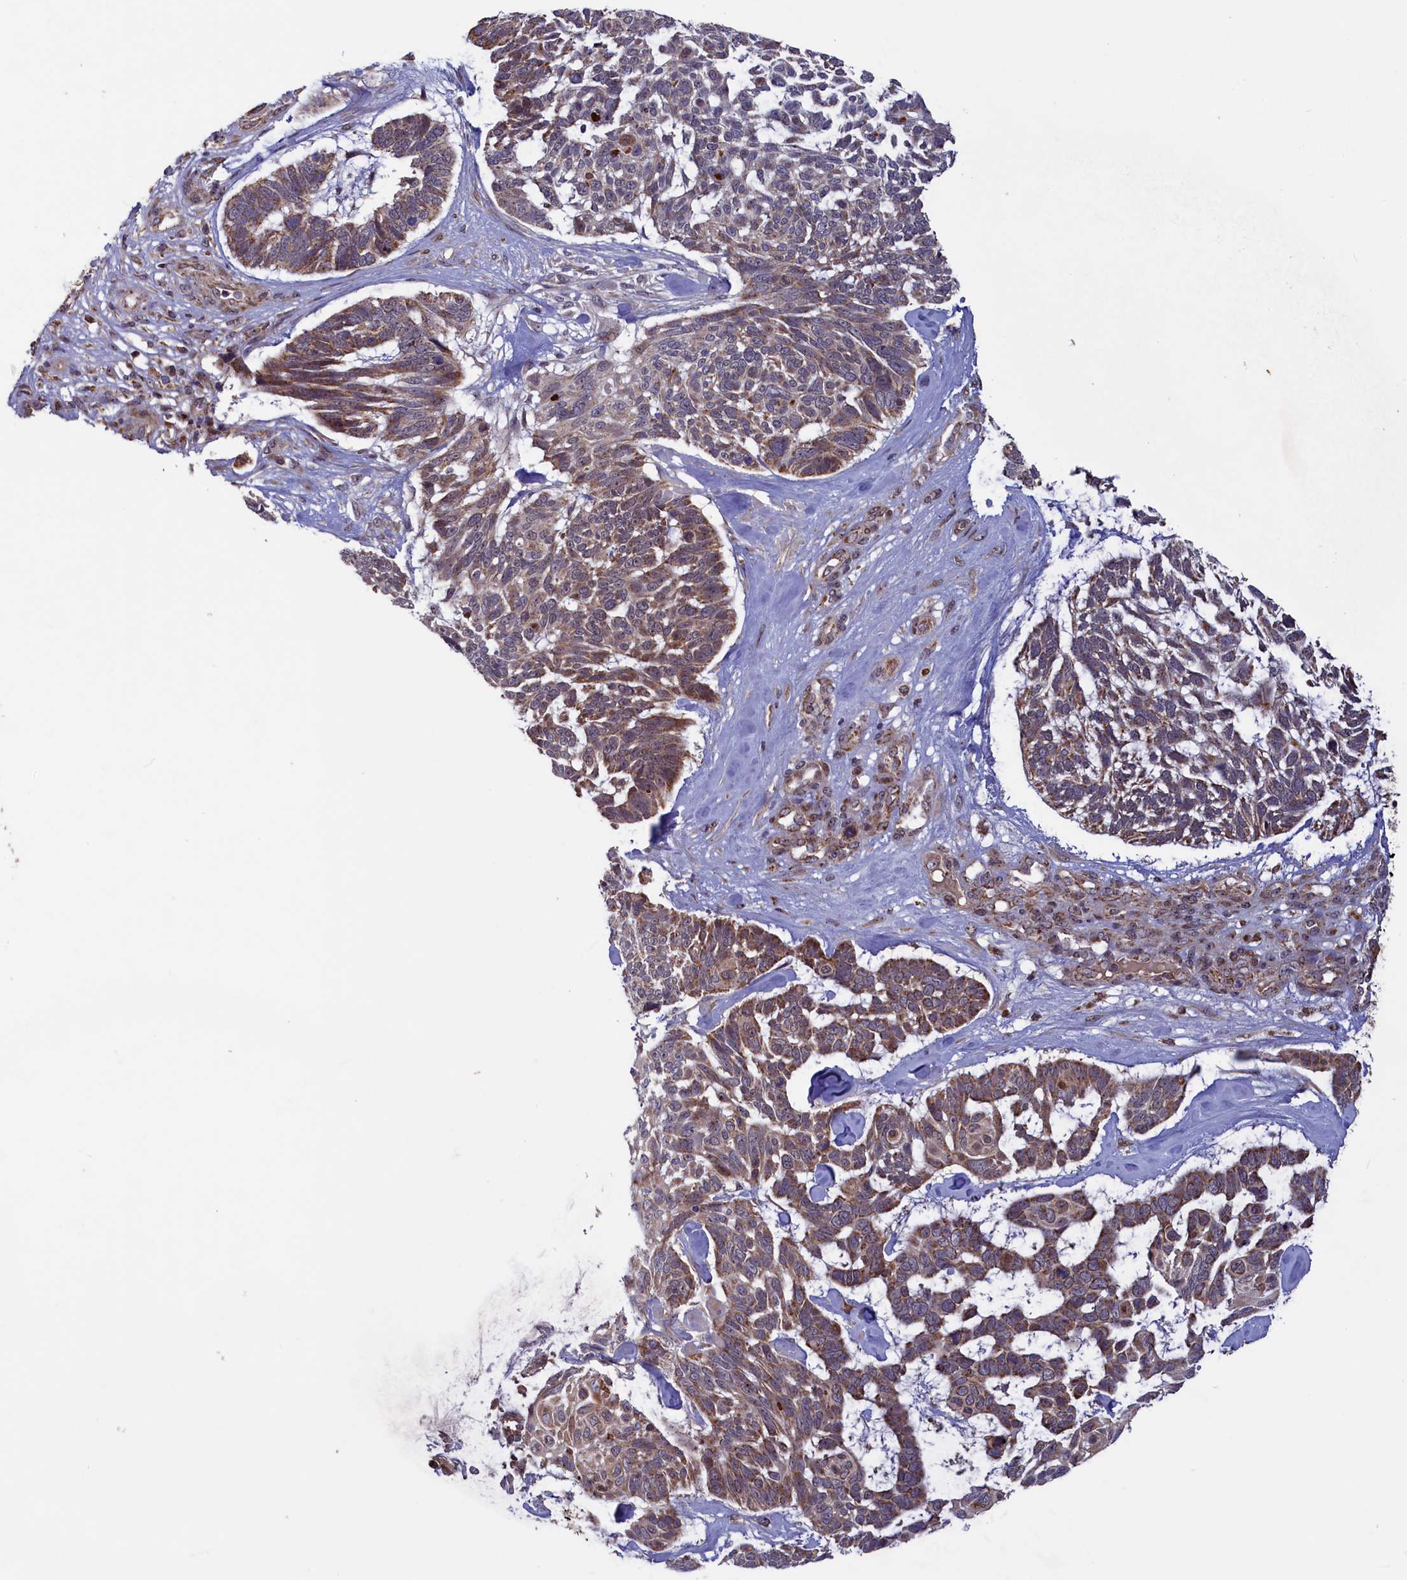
{"staining": {"intensity": "moderate", "quantity": ">75%", "location": "cytoplasmic/membranous"}, "tissue": "skin cancer", "cell_type": "Tumor cells", "image_type": "cancer", "snomed": [{"axis": "morphology", "description": "Basal cell carcinoma"}, {"axis": "topography", "description": "Skin"}], "caption": "Human basal cell carcinoma (skin) stained with a protein marker reveals moderate staining in tumor cells.", "gene": "DUS3L", "patient": {"sex": "male", "age": 88}}